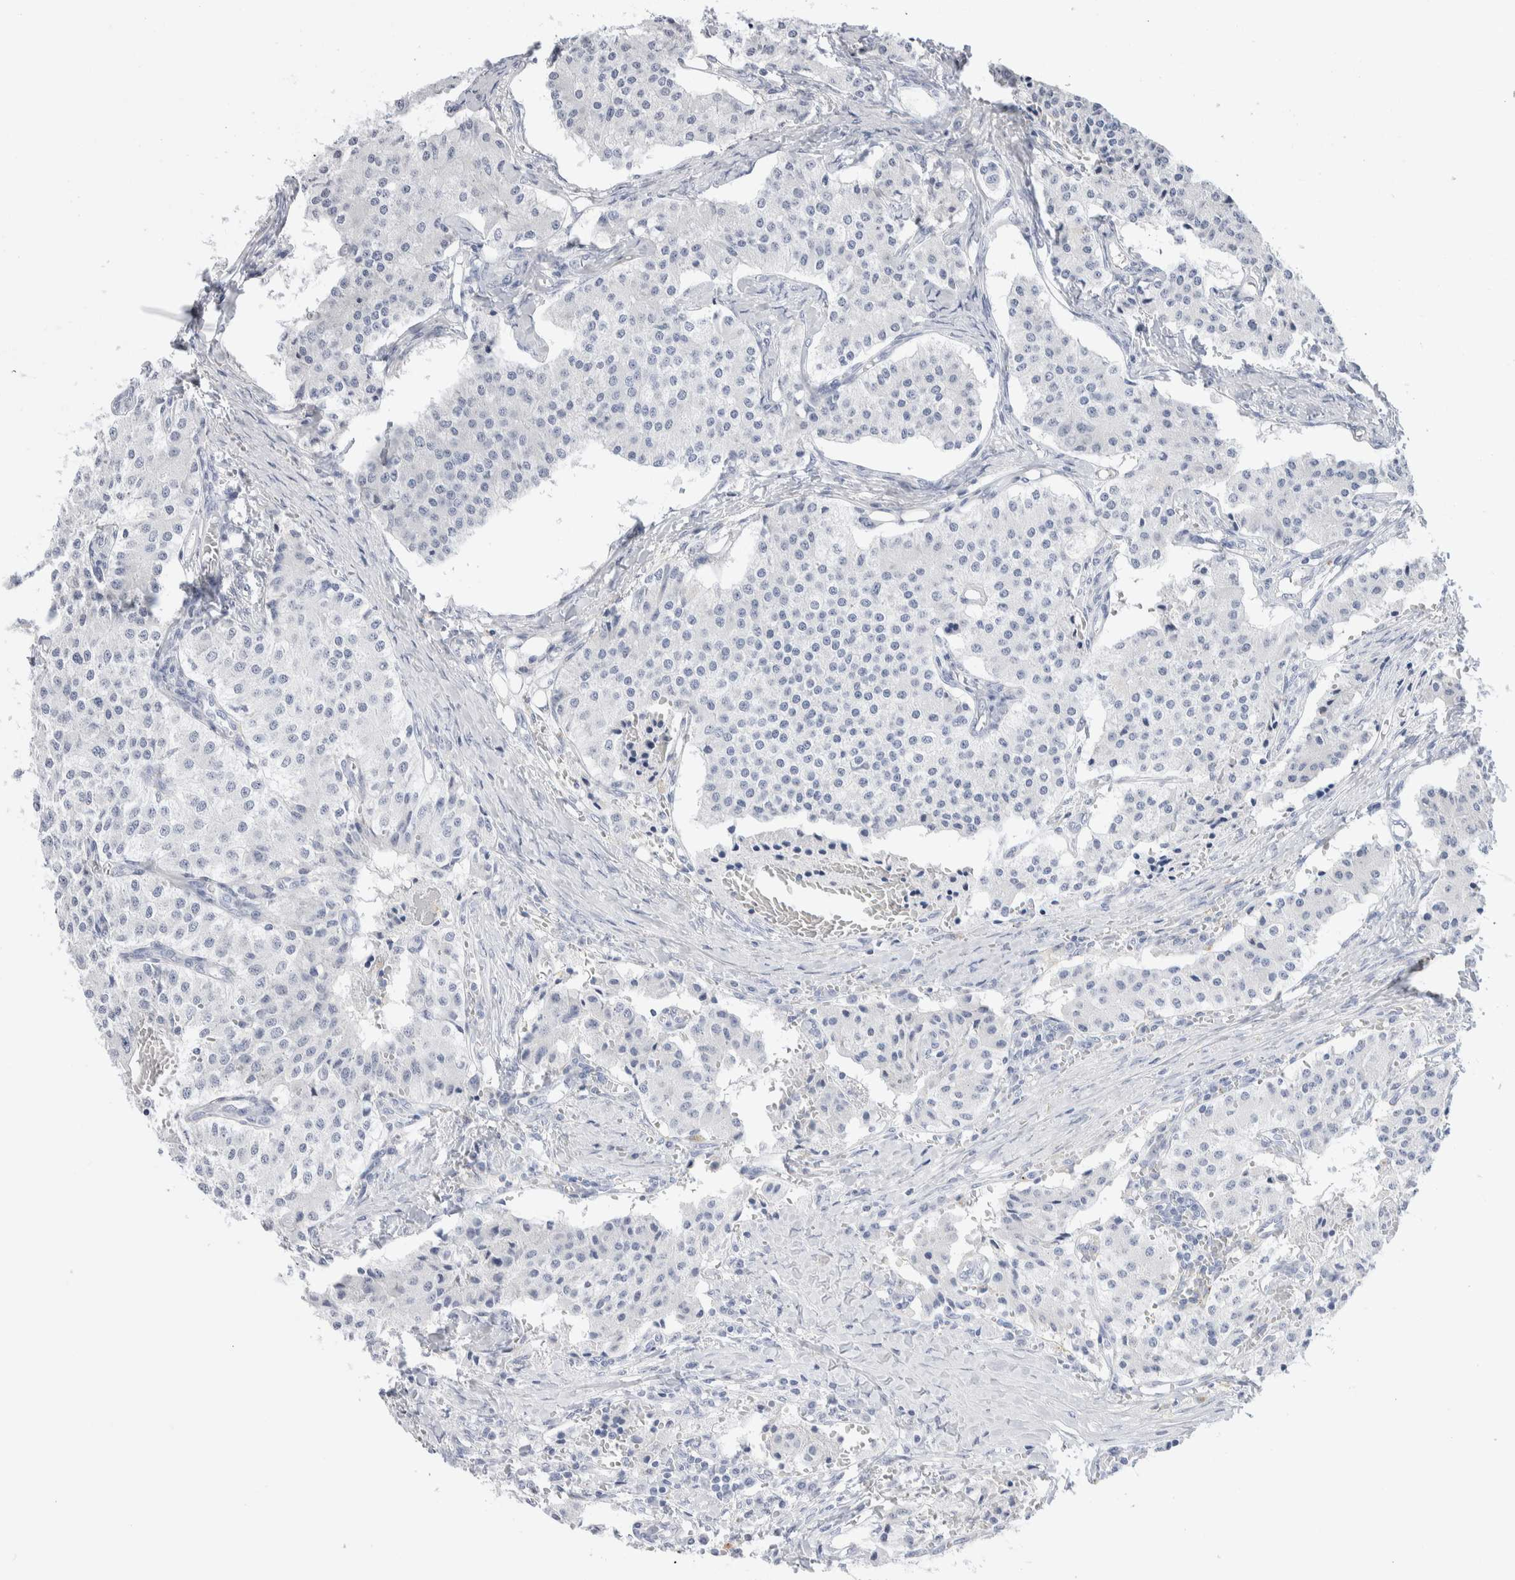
{"staining": {"intensity": "negative", "quantity": "none", "location": "none"}, "tissue": "carcinoid", "cell_type": "Tumor cells", "image_type": "cancer", "snomed": [{"axis": "morphology", "description": "Carcinoid, malignant, NOS"}, {"axis": "topography", "description": "Colon"}], "caption": "A histopathology image of carcinoid (malignant) stained for a protein exhibits no brown staining in tumor cells.", "gene": "GDA", "patient": {"sex": "female", "age": 52}}